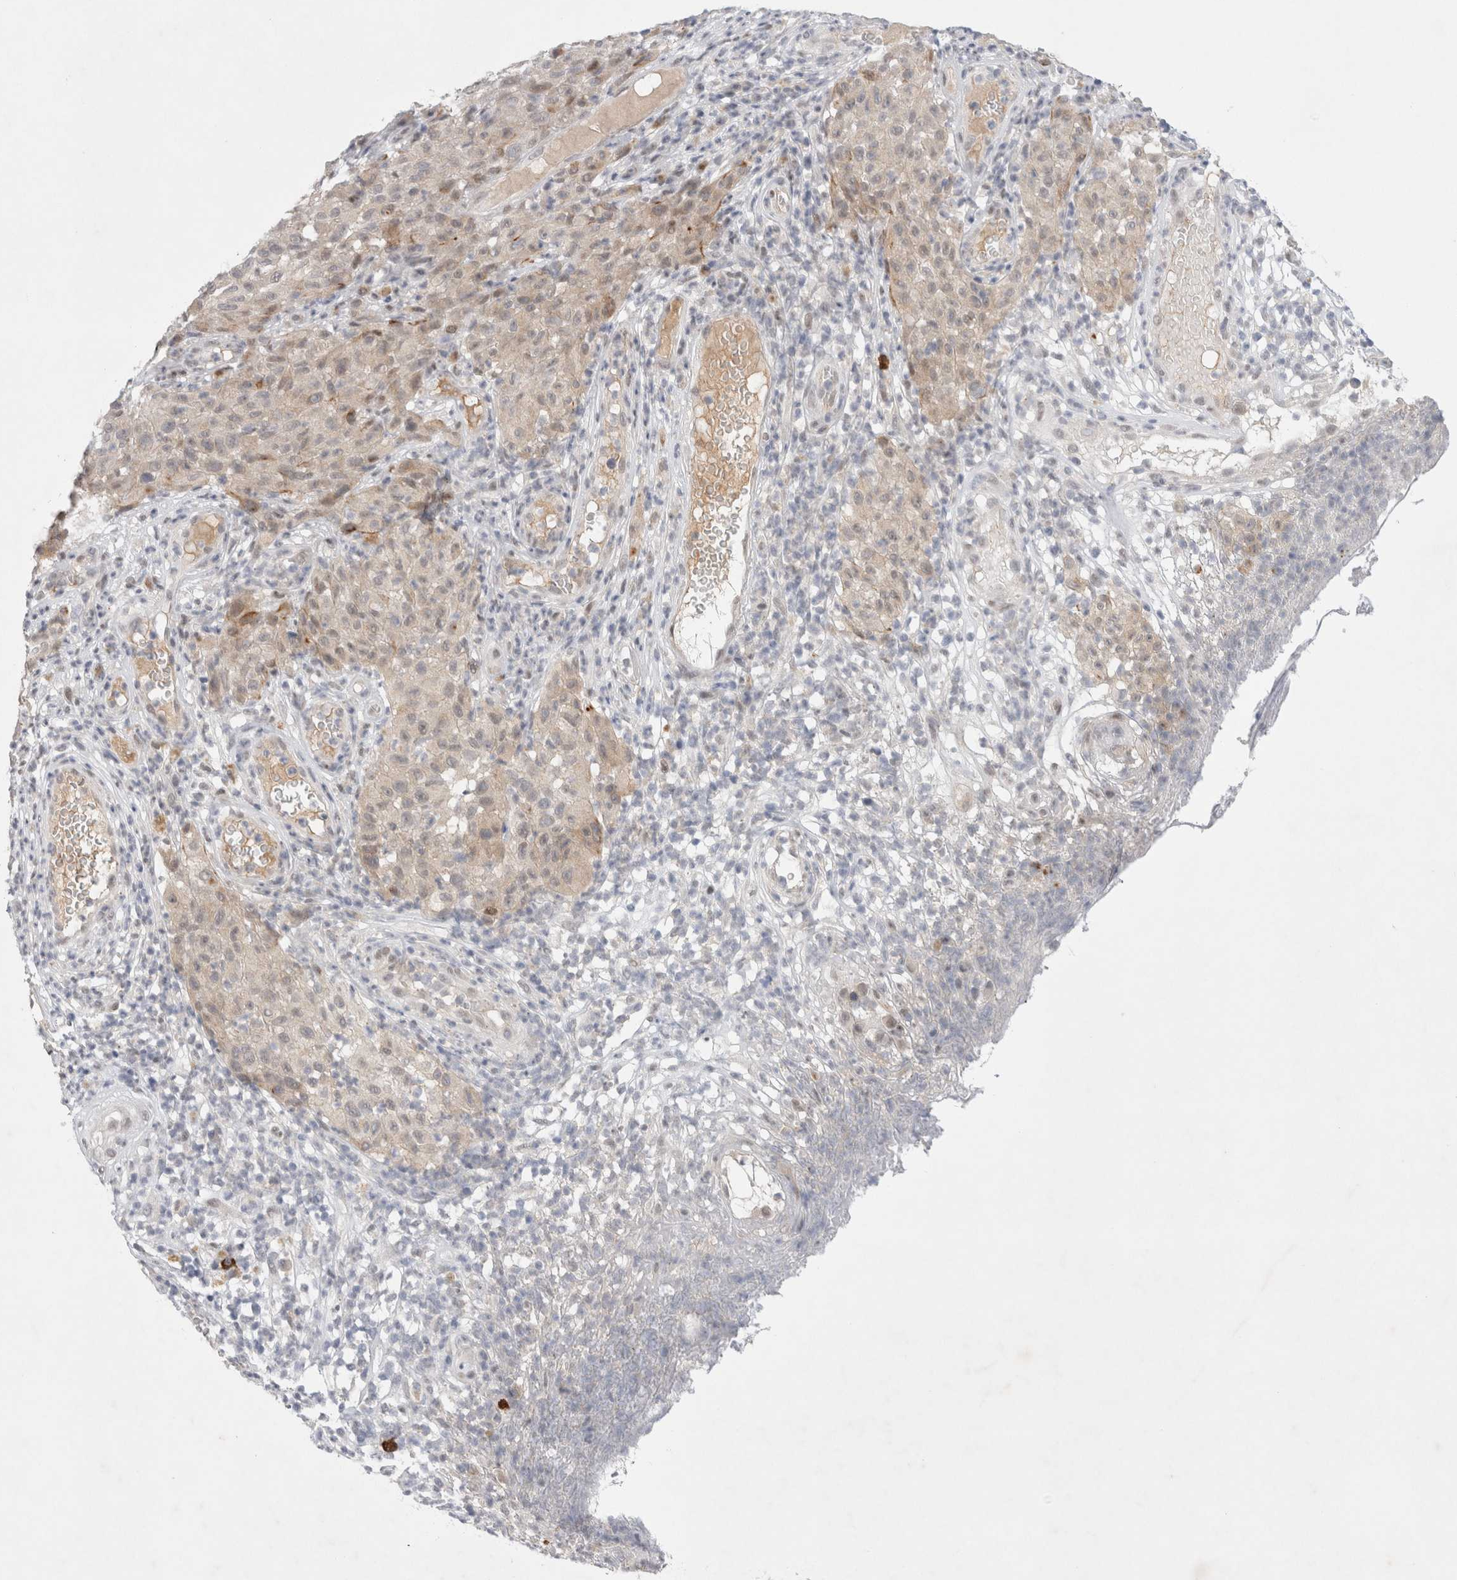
{"staining": {"intensity": "negative", "quantity": "none", "location": "none"}, "tissue": "melanoma", "cell_type": "Tumor cells", "image_type": "cancer", "snomed": [{"axis": "morphology", "description": "Malignant melanoma, NOS"}, {"axis": "topography", "description": "Skin"}], "caption": "A high-resolution photomicrograph shows immunohistochemistry (IHC) staining of melanoma, which demonstrates no significant positivity in tumor cells.", "gene": "WIPF2", "patient": {"sex": "female", "age": 82}}